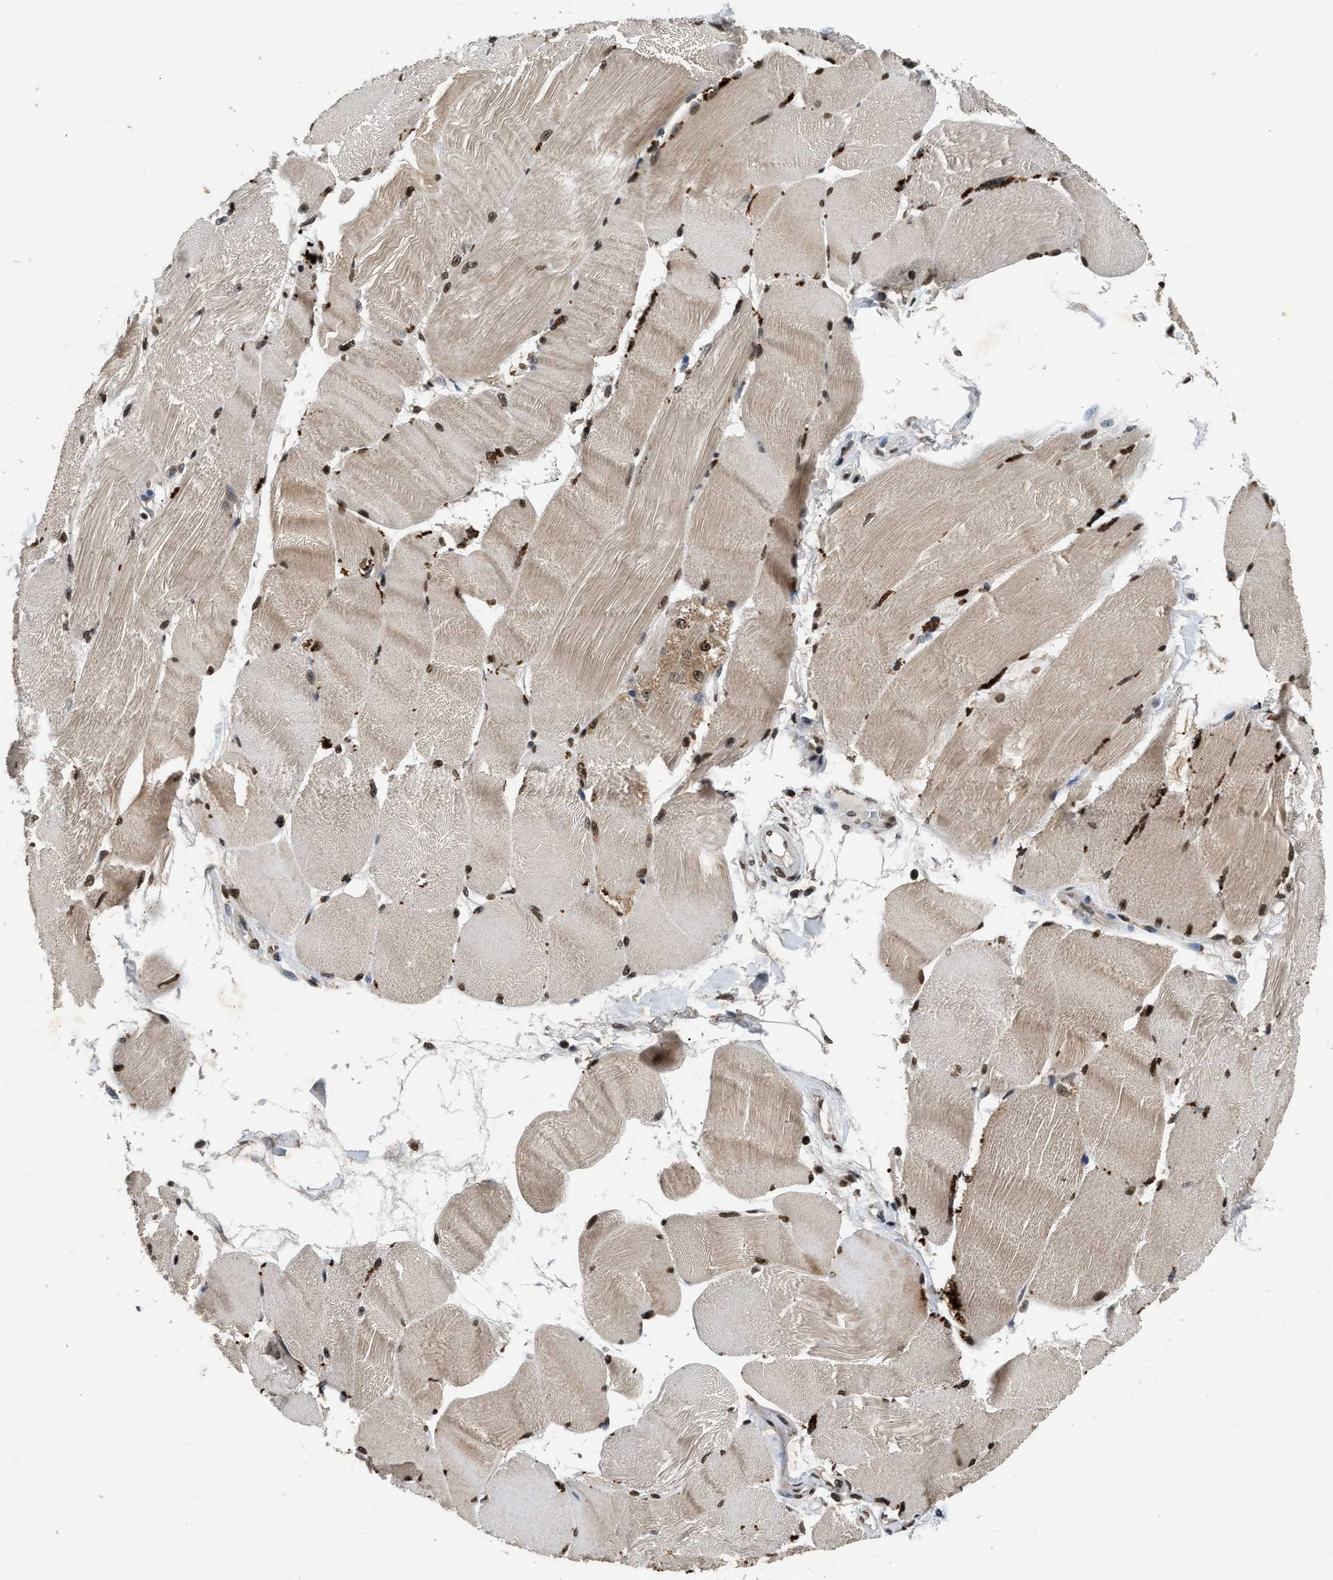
{"staining": {"intensity": "strong", "quantity": ">75%", "location": "cytoplasmic/membranous,nuclear"}, "tissue": "skeletal muscle", "cell_type": "Myocytes", "image_type": "normal", "snomed": [{"axis": "morphology", "description": "Normal tissue, NOS"}, {"axis": "topography", "description": "Skin"}, {"axis": "topography", "description": "Skeletal muscle"}], "caption": "An IHC micrograph of normal tissue is shown. Protein staining in brown shows strong cytoplasmic/membranous,nuclear positivity in skeletal muscle within myocytes. The staining is performed using DAB (3,3'-diaminobenzidine) brown chromogen to label protein expression. The nuclei are counter-stained blue using hematoxylin.", "gene": "DNASE1L3", "patient": {"sex": "male", "age": 83}}